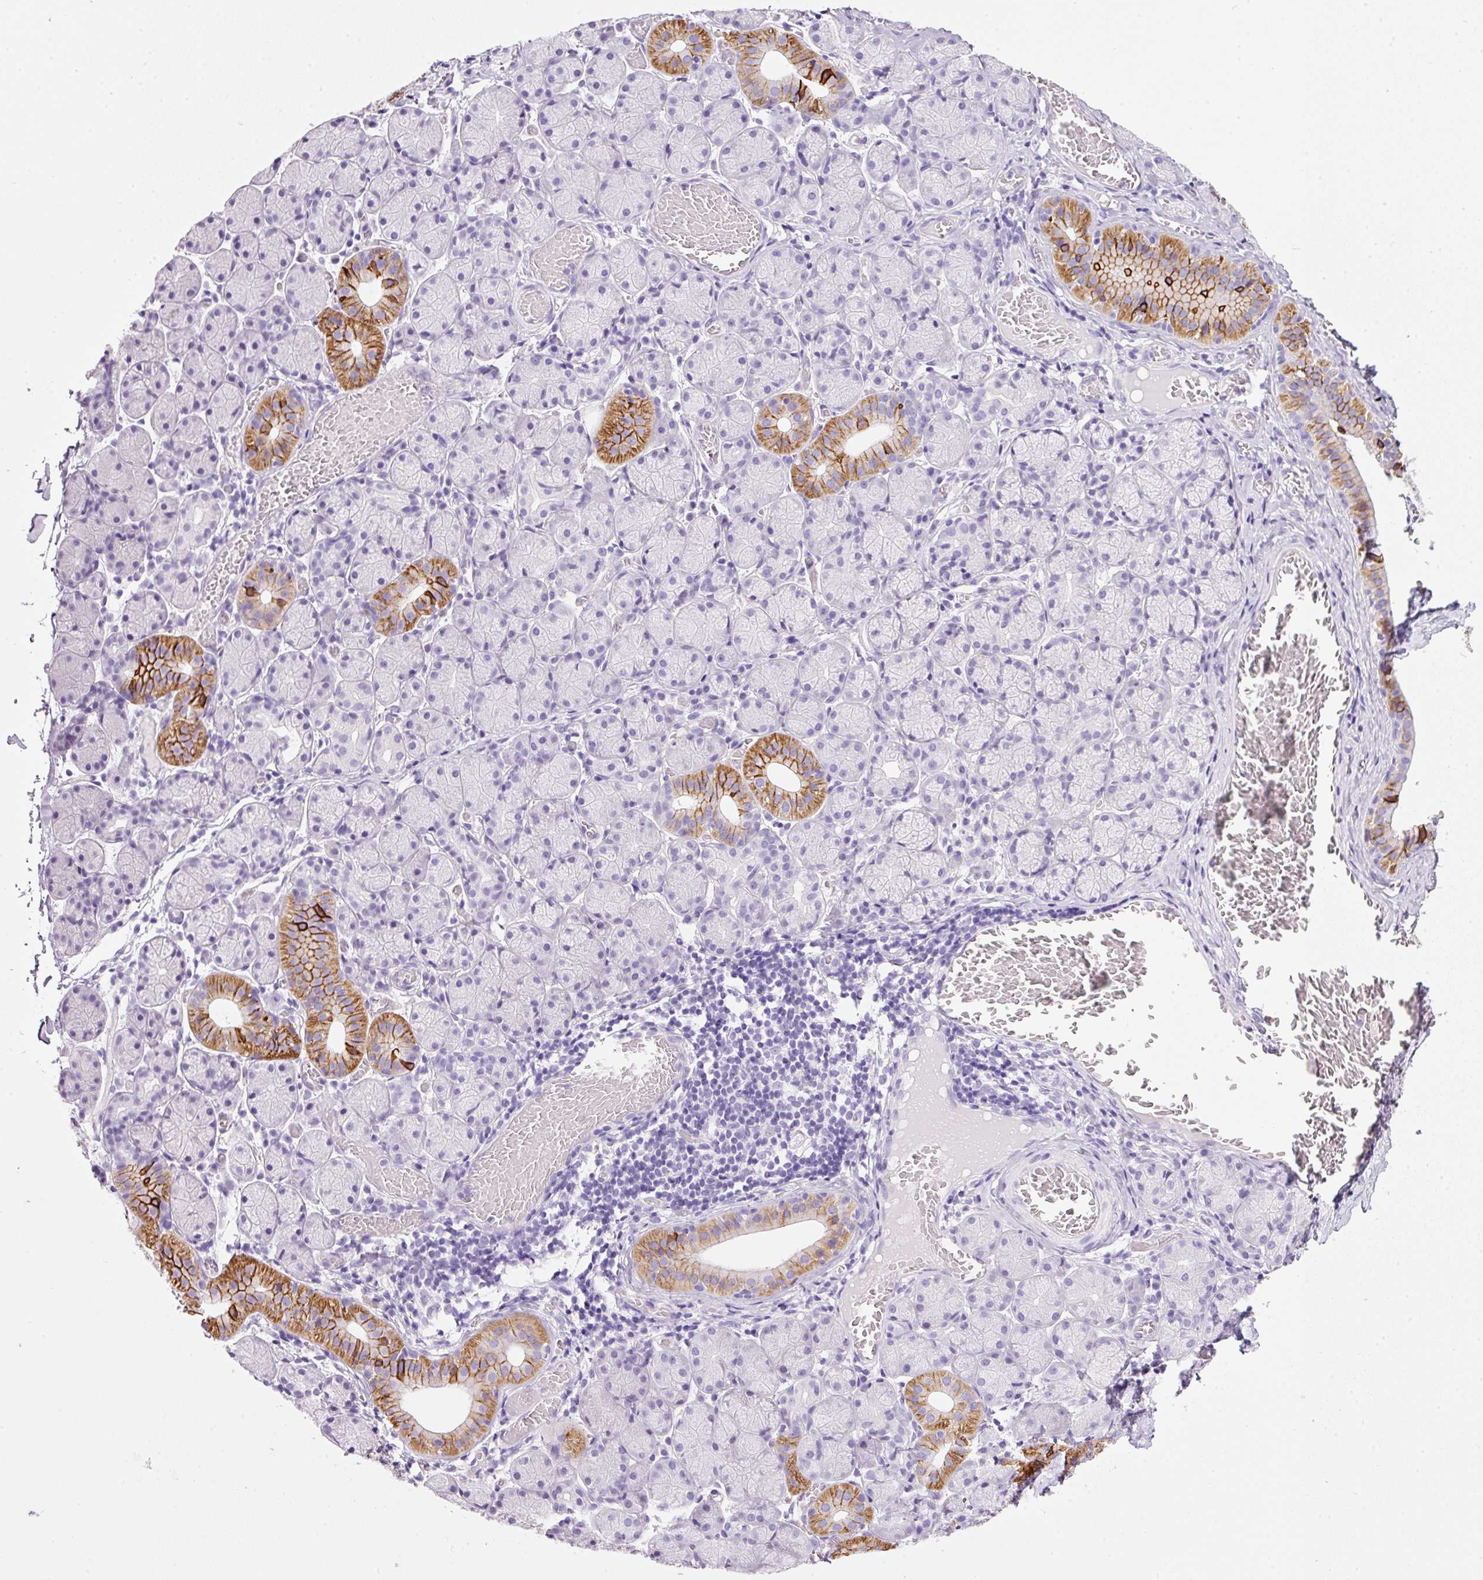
{"staining": {"intensity": "strong", "quantity": "<25%", "location": "cytoplasmic/membranous"}, "tissue": "salivary gland", "cell_type": "Glandular cells", "image_type": "normal", "snomed": [{"axis": "morphology", "description": "Normal tissue, NOS"}, {"axis": "topography", "description": "Salivary gland"}], "caption": "This histopathology image reveals IHC staining of normal human salivary gland, with medium strong cytoplasmic/membranous expression in approximately <25% of glandular cells.", "gene": "BSND", "patient": {"sex": "female", "age": 24}}